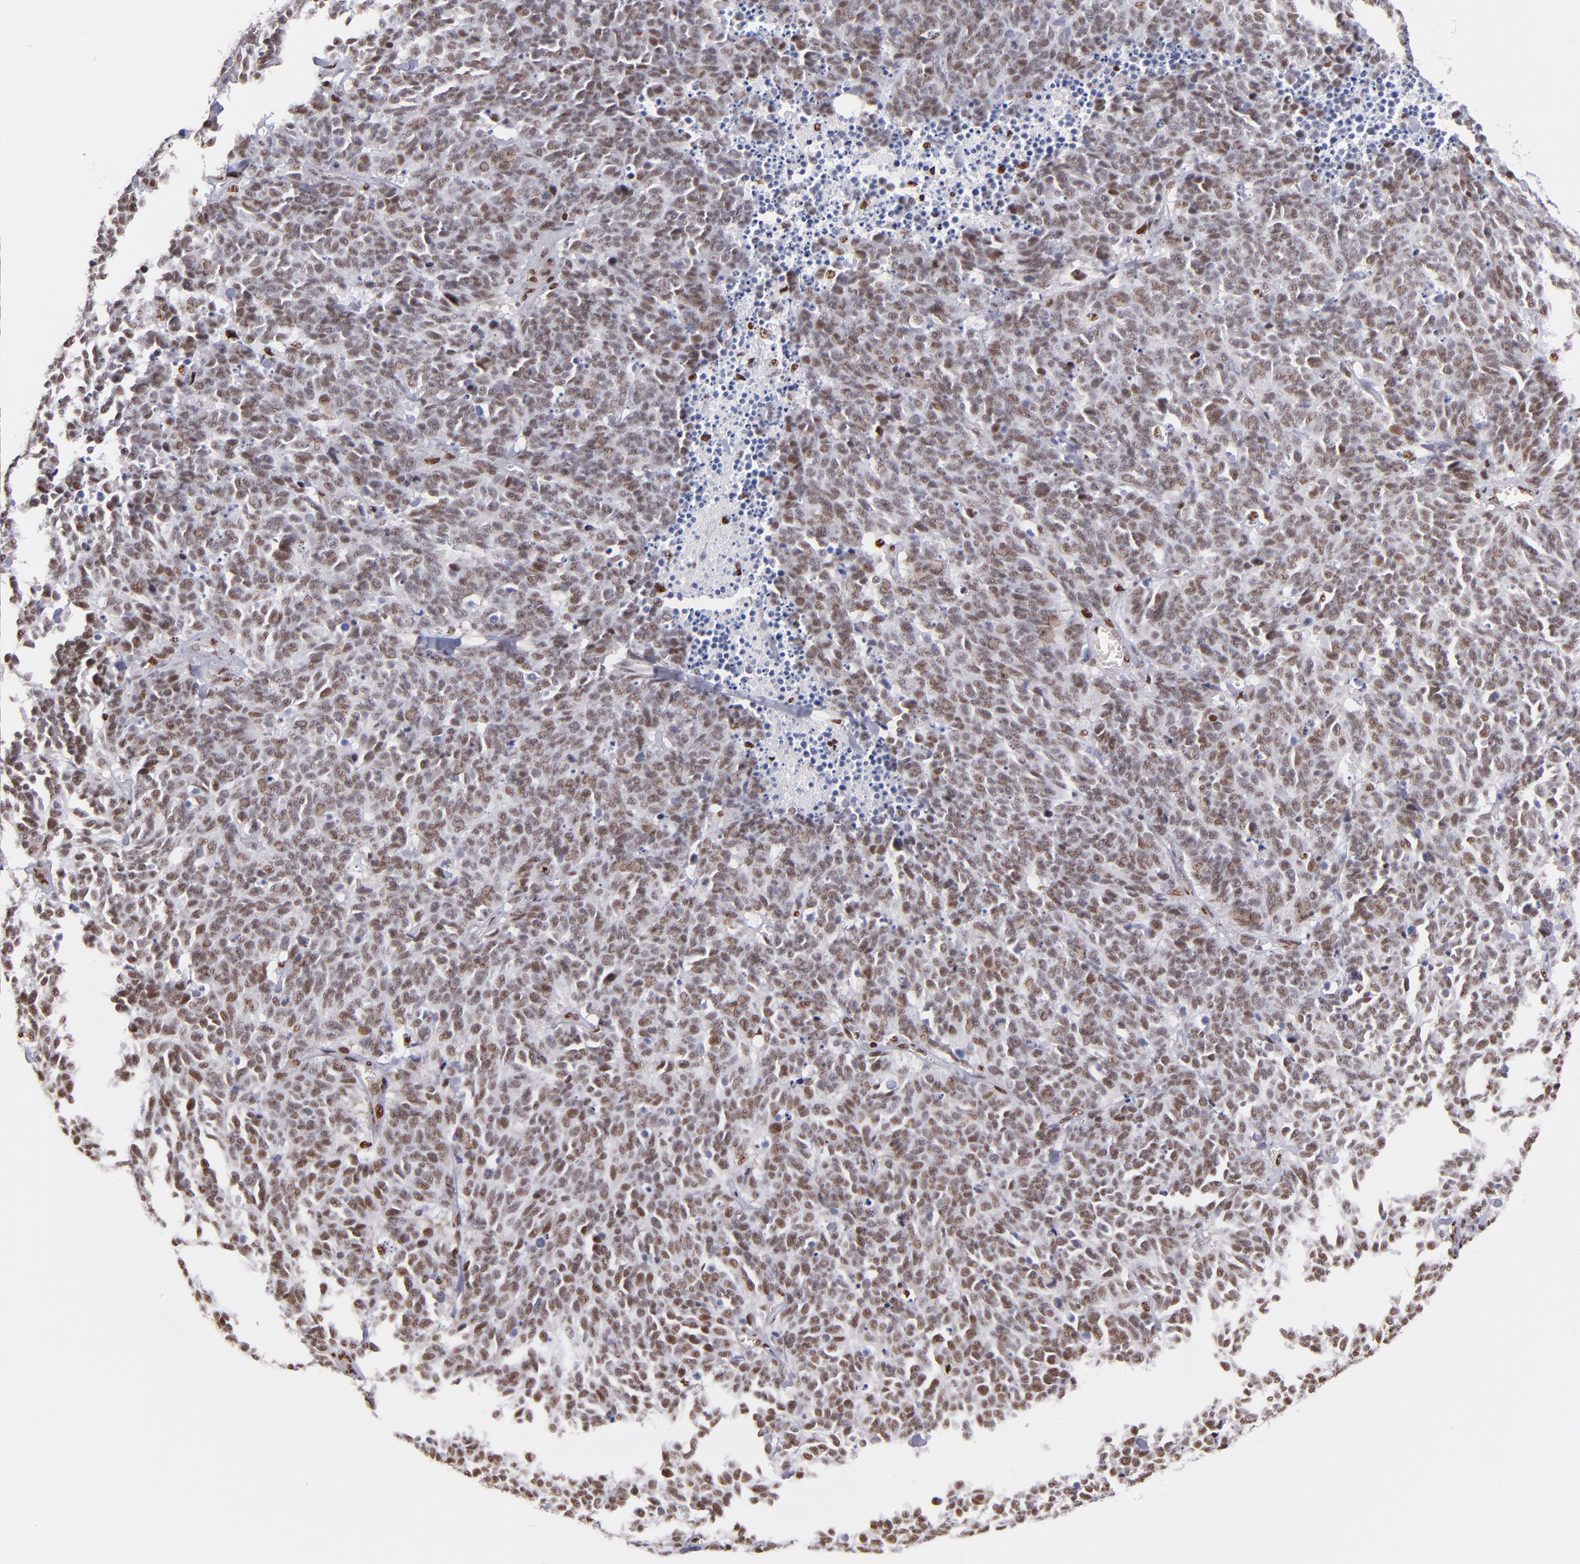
{"staining": {"intensity": "moderate", "quantity": ">75%", "location": "nuclear"}, "tissue": "lung cancer", "cell_type": "Tumor cells", "image_type": "cancer", "snomed": [{"axis": "morphology", "description": "Neoplasm, malignant, NOS"}, {"axis": "topography", "description": "Lung"}], "caption": "Tumor cells show medium levels of moderate nuclear expression in approximately >75% of cells in lung malignant neoplasm.", "gene": "POLA1", "patient": {"sex": "female", "age": 58}}